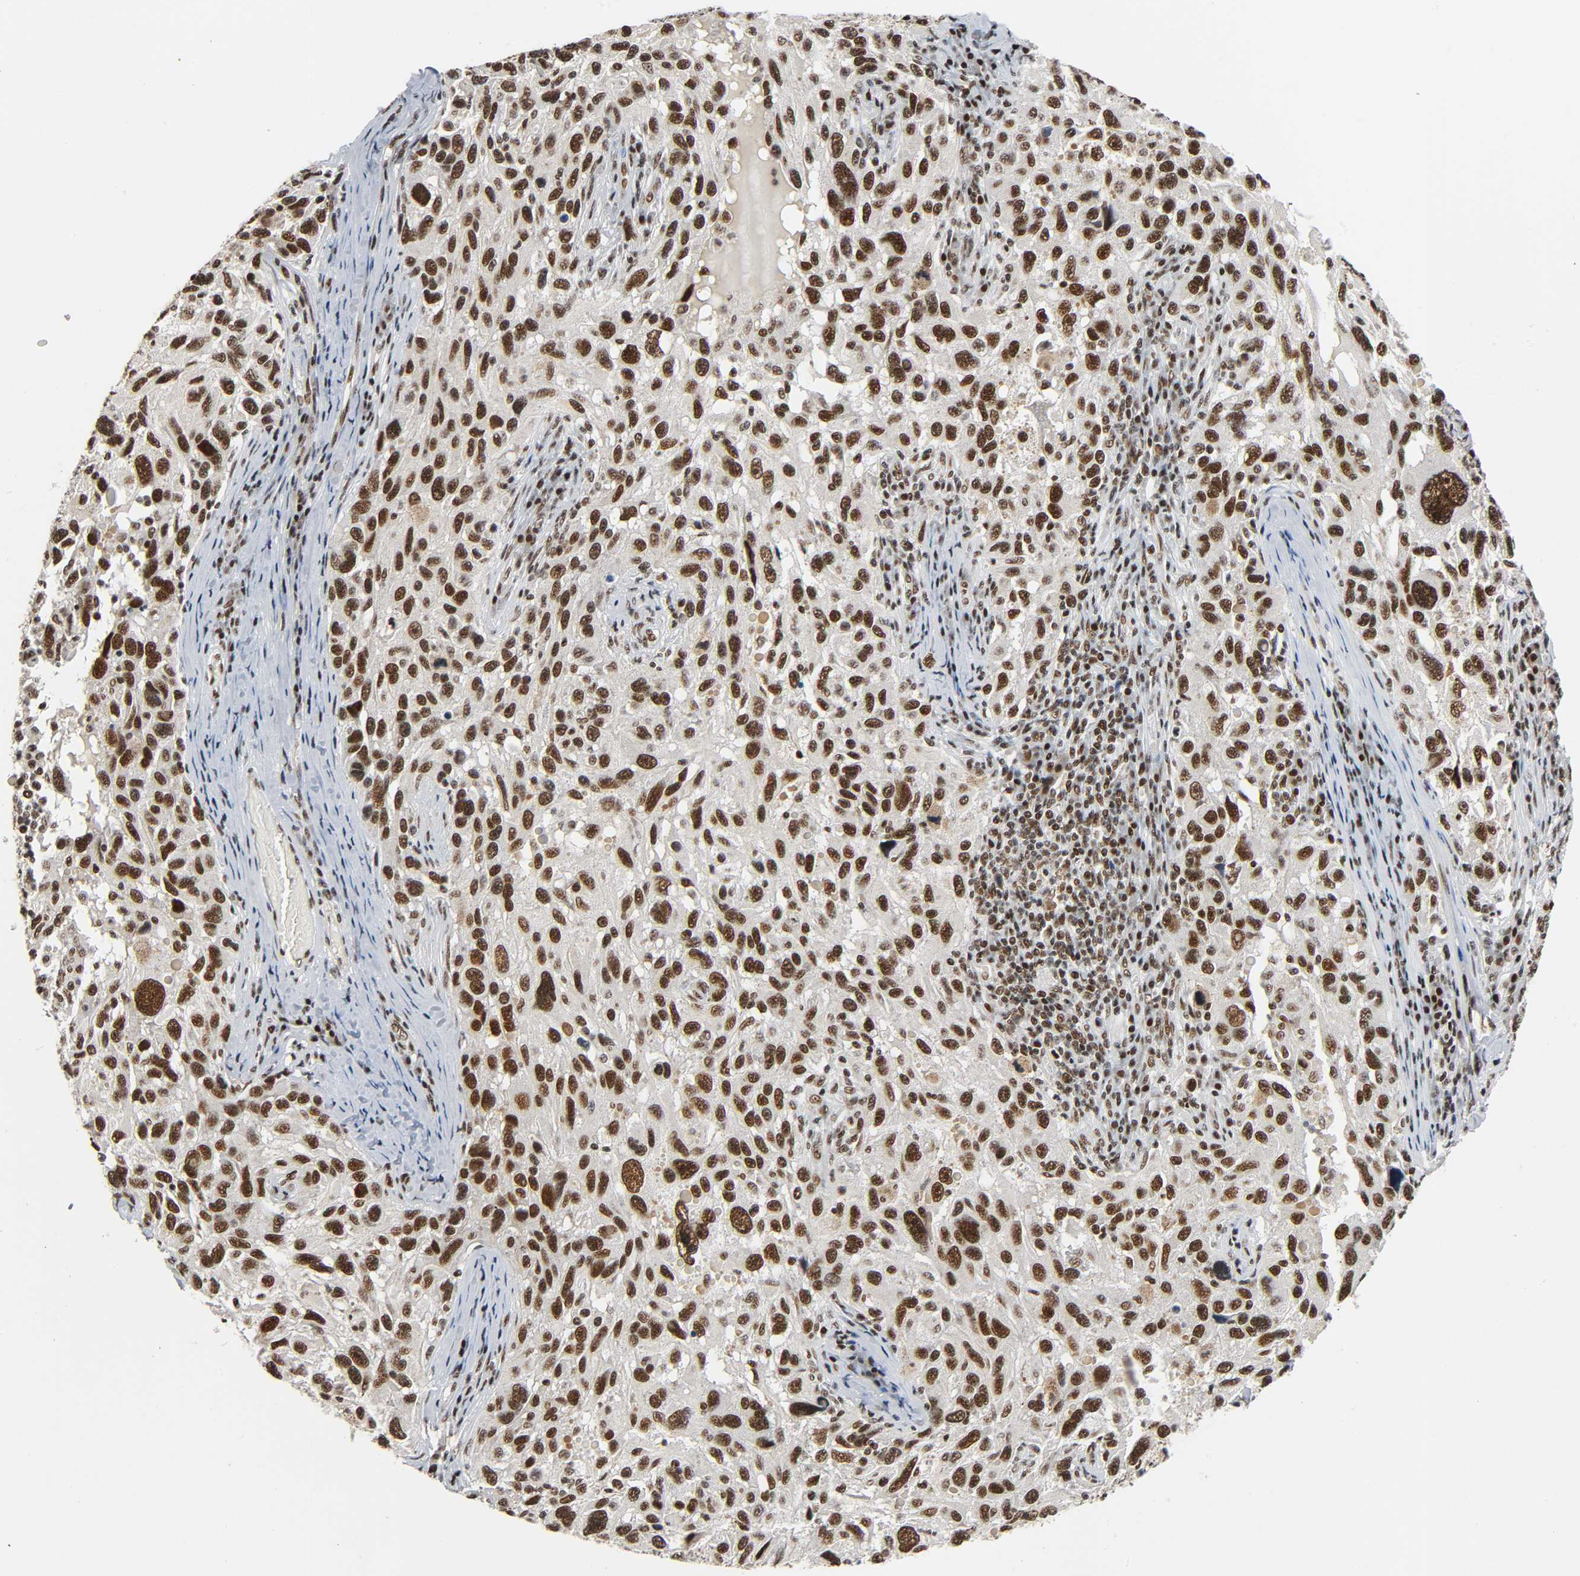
{"staining": {"intensity": "strong", "quantity": ">75%", "location": "nuclear"}, "tissue": "melanoma", "cell_type": "Tumor cells", "image_type": "cancer", "snomed": [{"axis": "morphology", "description": "Malignant melanoma, NOS"}, {"axis": "topography", "description": "Skin"}], "caption": "Tumor cells reveal strong nuclear staining in about >75% of cells in malignant melanoma. (Brightfield microscopy of DAB IHC at high magnification).", "gene": "CDK9", "patient": {"sex": "male", "age": 53}}